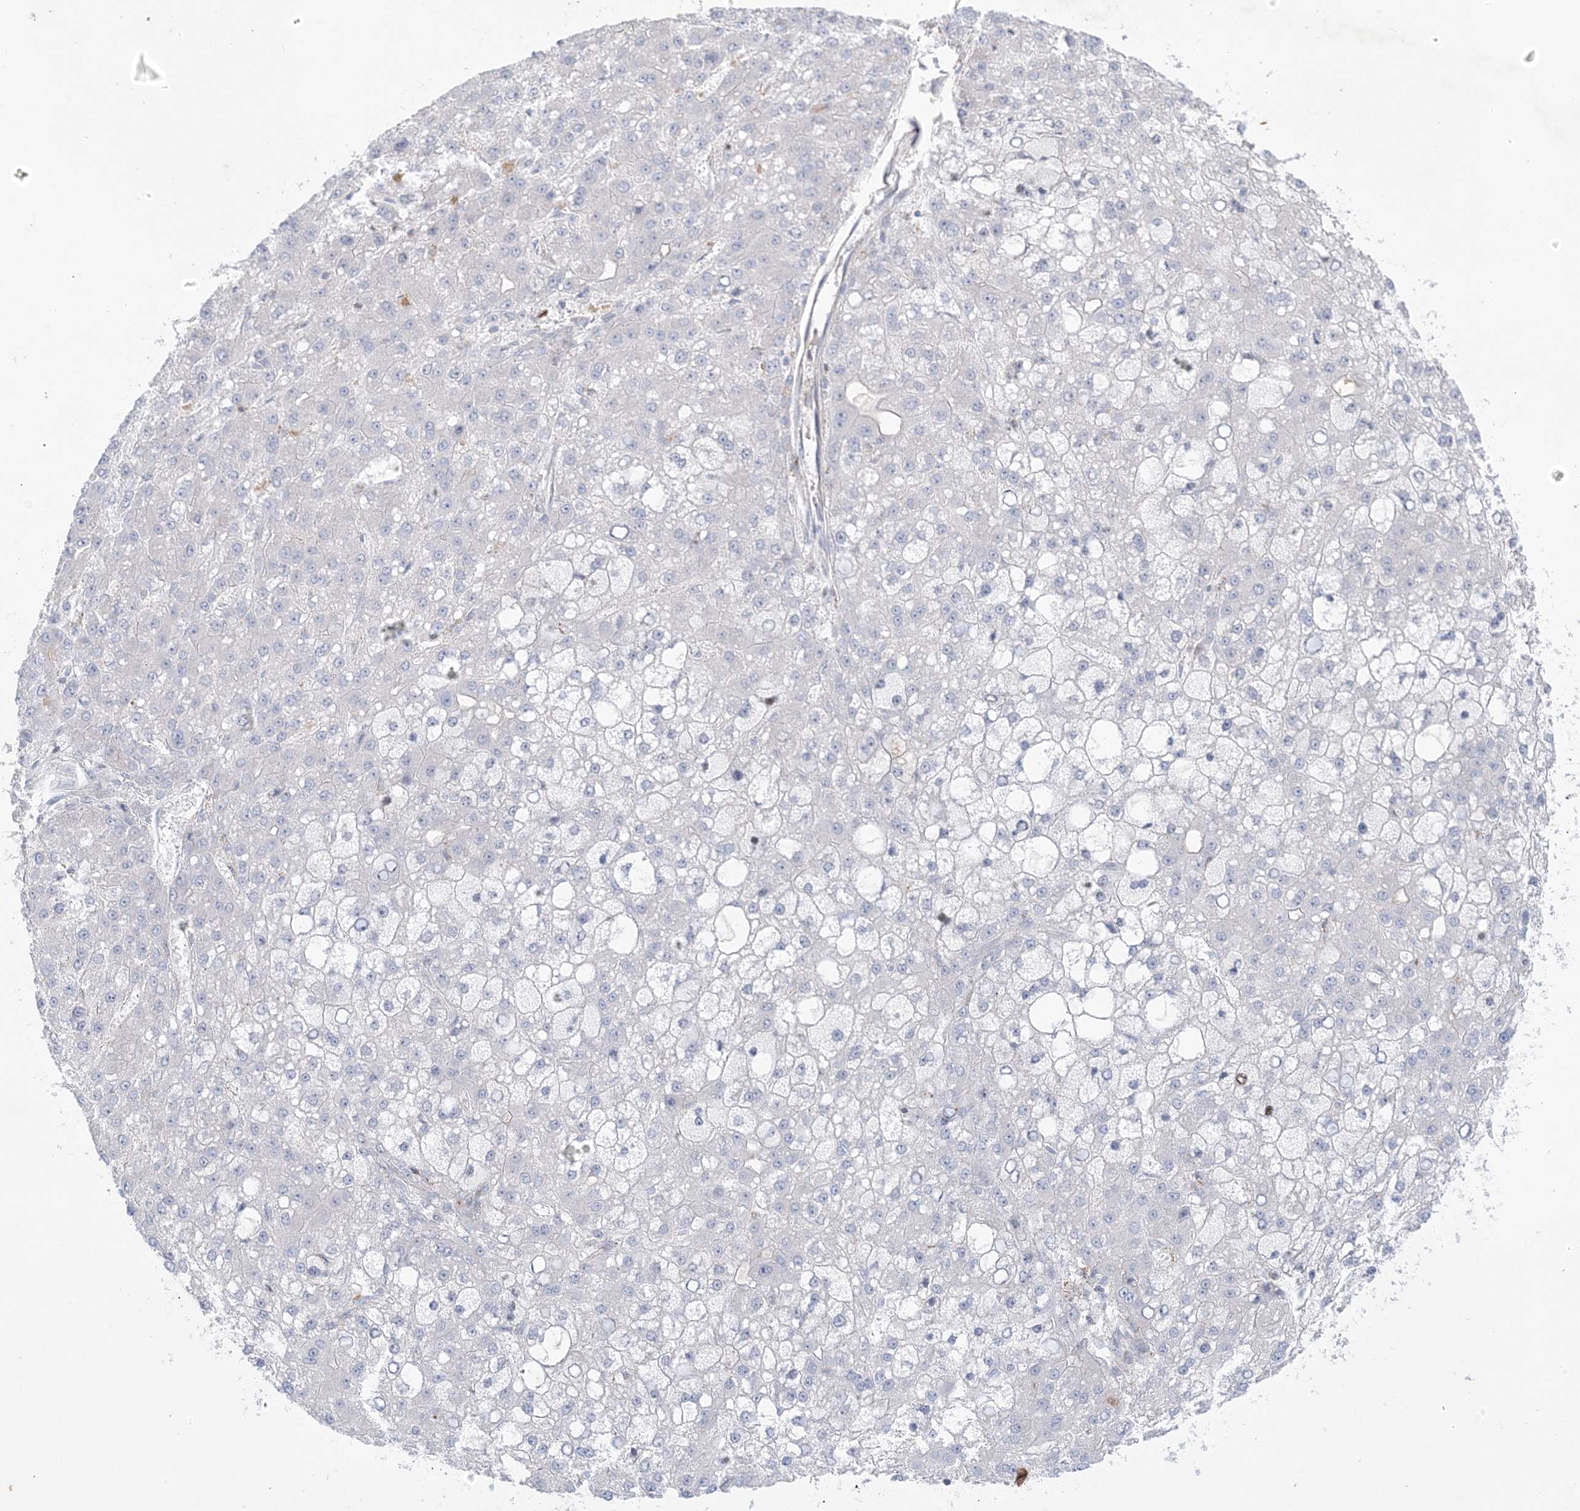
{"staining": {"intensity": "negative", "quantity": "none", "location": "none"}, "tissue": "liver cancer", "cell_type": "Tumor cells", "image_type": "cancer", "snomed": [{"axis": "morphology", "description": "Carcinoma, Hepatocellular, NOS"}, {"axis": "topography", "description": "Liver"}], "caption": "High power microscopy histopathology image of an immunohistochemistry histopathology image of liver hepatocellular carcinoma, revealing no significant expression in tumor cells. Nuclei are stained in blue.", "gene": "KCTD6", "patient": {"sex": "male", "age": 67}}